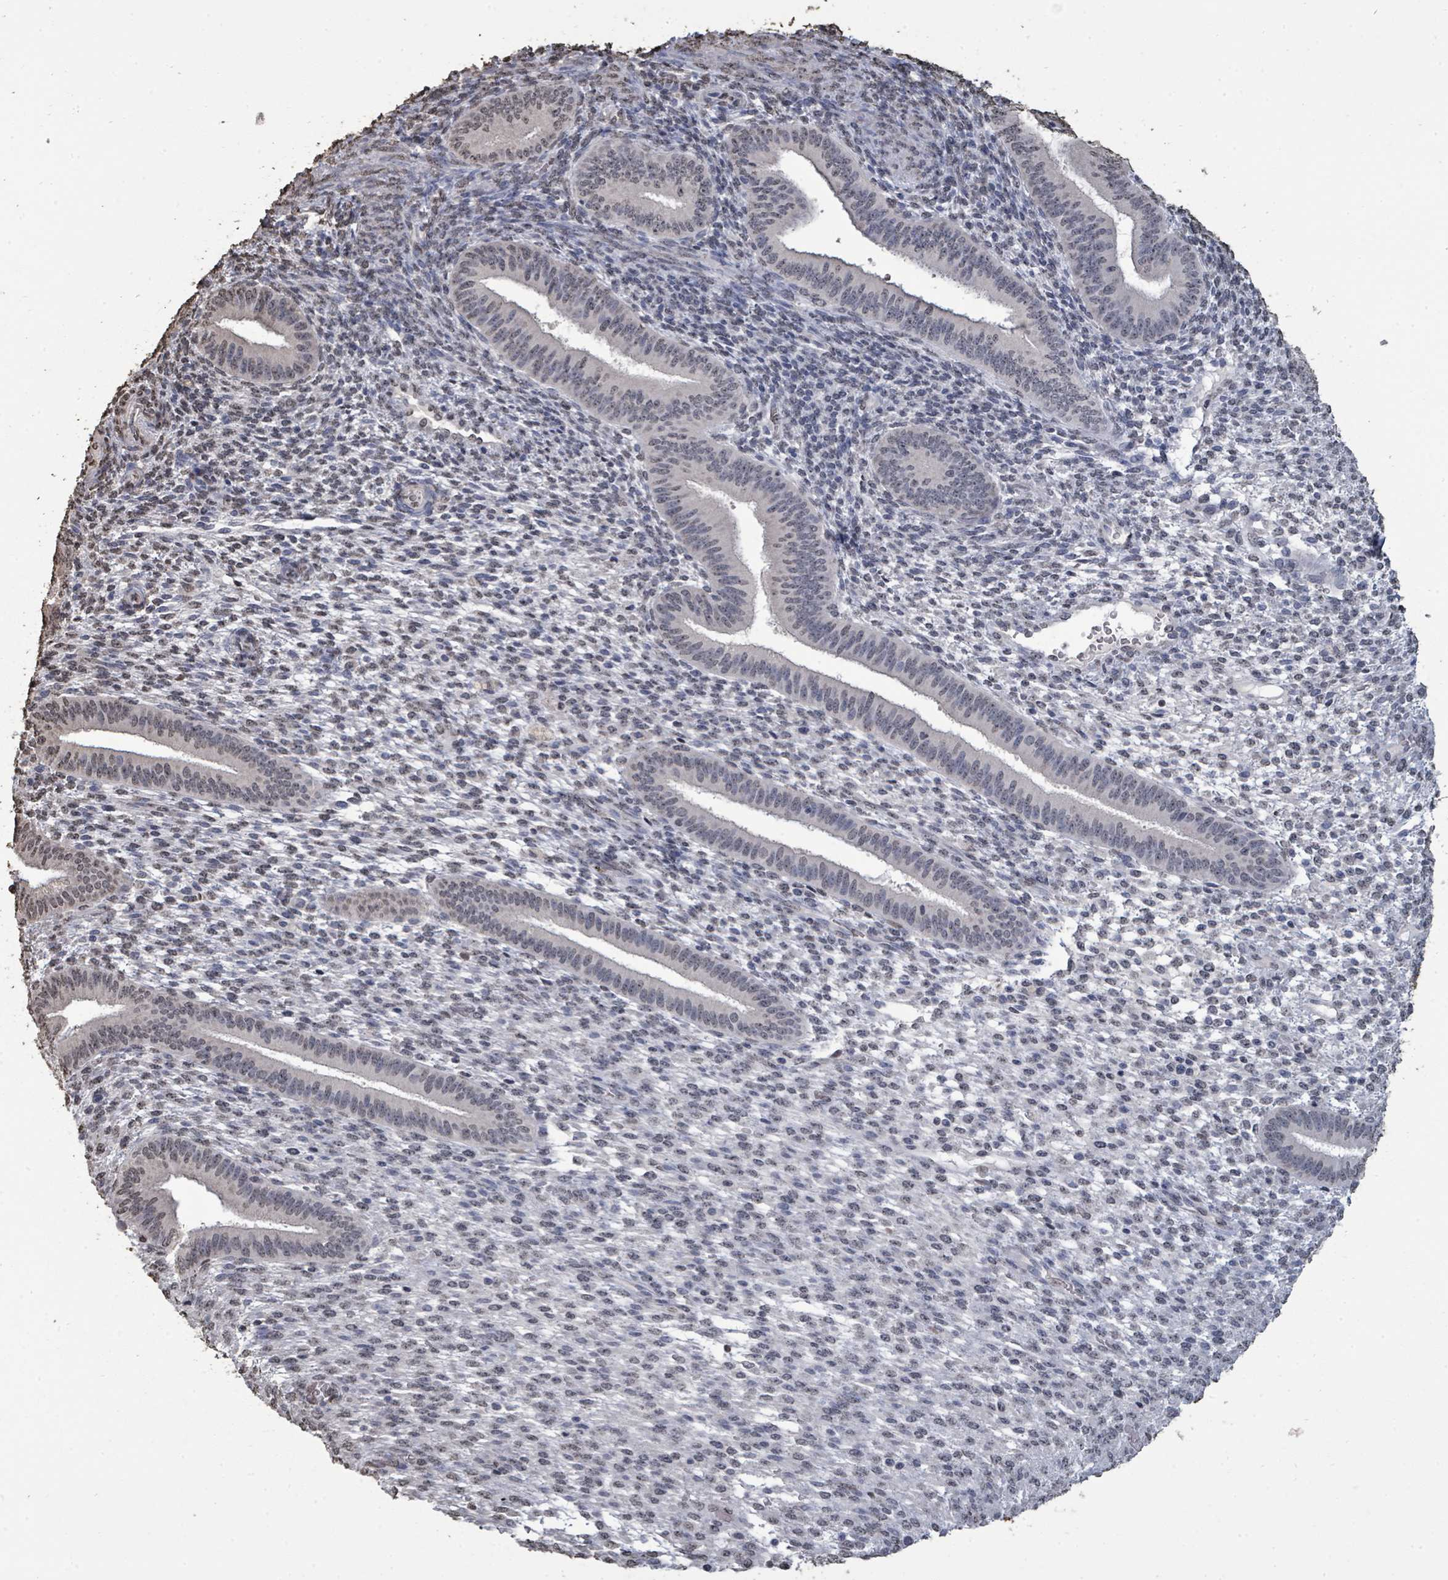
{"staining": {"intensity": "negative", "quantity": "none", "location": "none"}, "tissue": "endometrium", "cell_type": "Cells in endometrial stroma", "image_type": "normal", "snomed": [{"axis": "morphology", "description": "Normal tissue, NOS"}, {"axis": "topography", "description": "Endometrium"}], "caption": "Immunohistochemical staining of normal endometrium exhibits no significant staining in cells in endometrial stroma.", "gene": "MRPS12", "patient": {"sex": "female", "age": 36}}